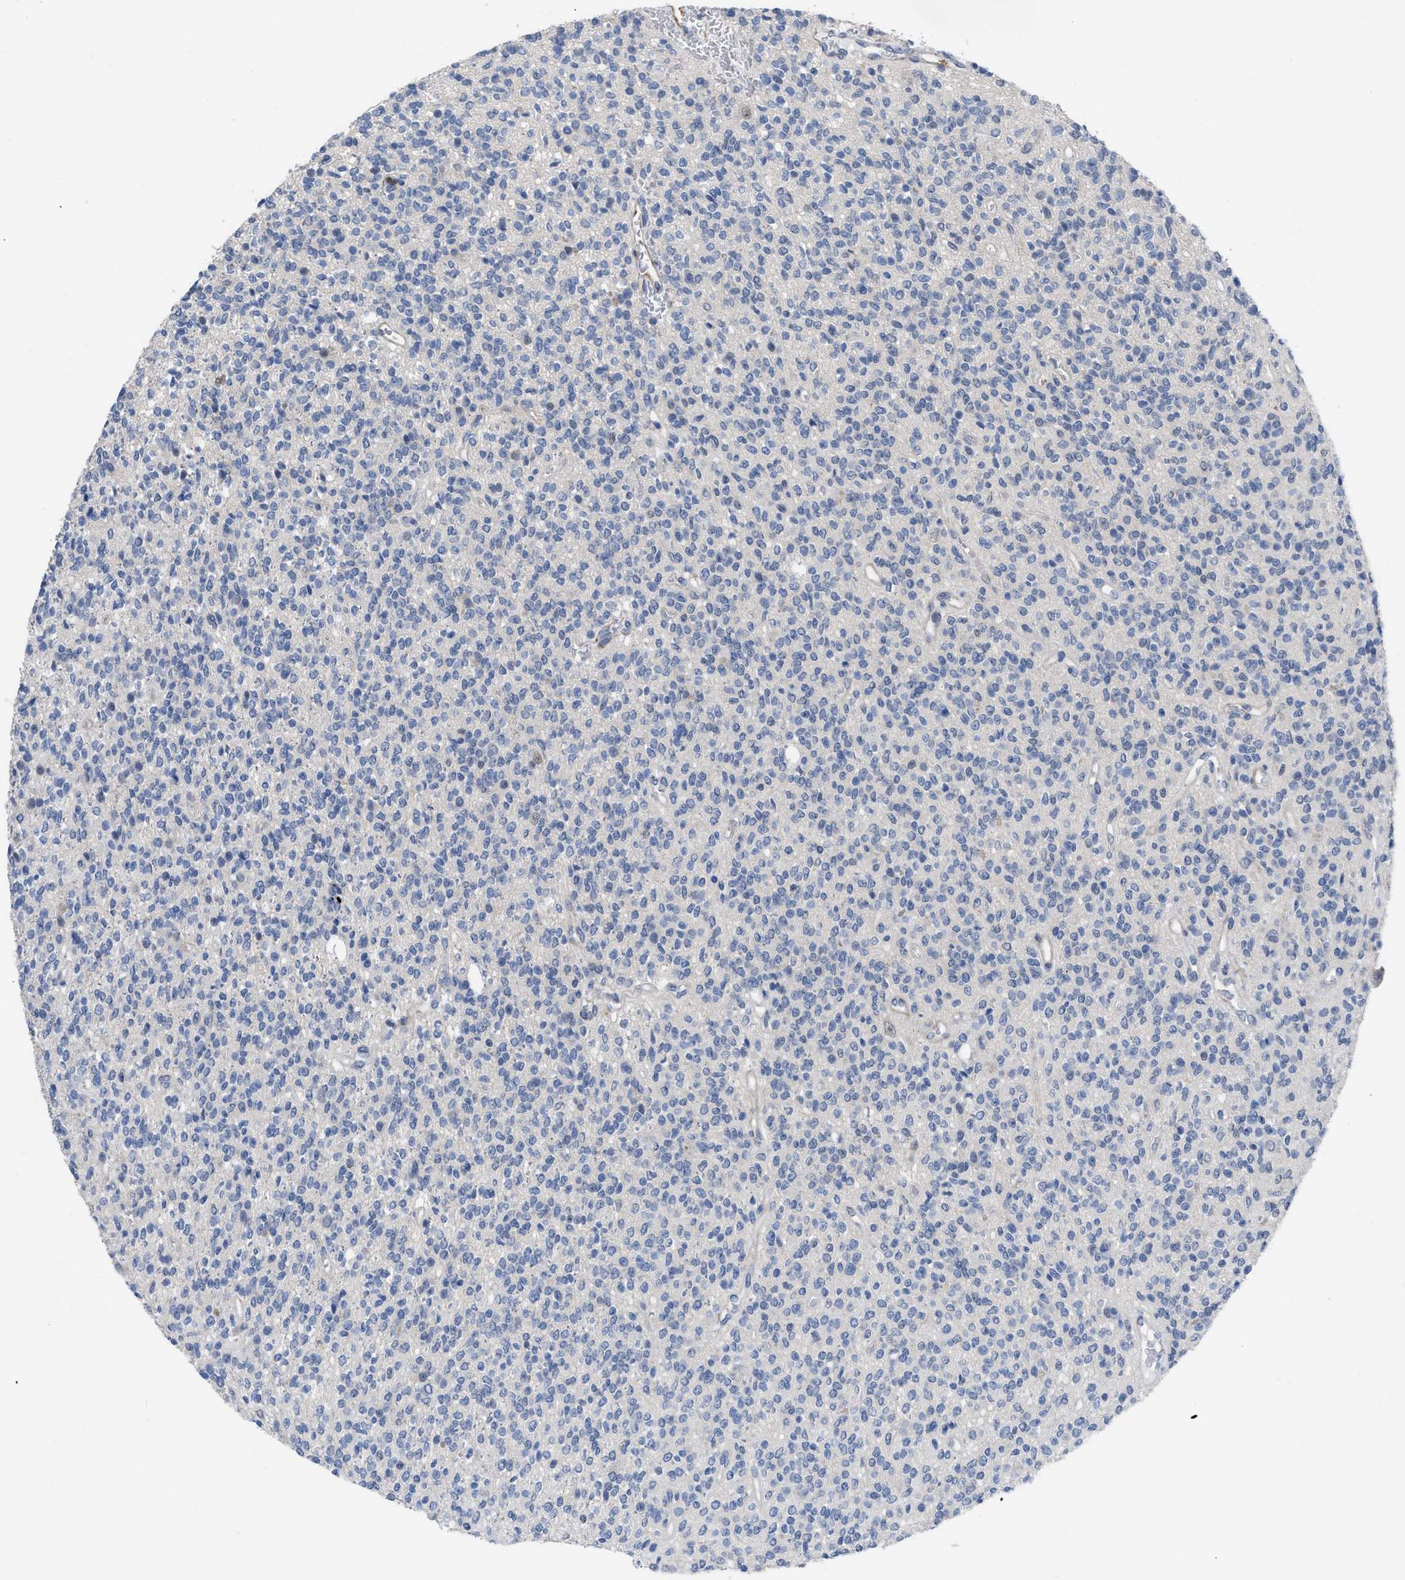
{"staining": {"intensity": "negative", "quantity": "none", "location": "none"}, "tissue": "glioma", "cell_type": "Tumor cells", "image_type": "cancer", "snomed": [{"axis": "morphology", "description": "Glioma, malignant, High grade"}, {"axis": "topography", "description": "Brain"}], "caption": "DAB (3,3'-diaminobenzidine) immunohistochemical staining of human glioma demonstrates no significant positivity in tumor cells. (DAB (3,3'-diaminobenzidine) immunohistochemistry (IHC) with hematoxylin counter stain).", "gene": "PRMT2", "patient": {"sex": "male", "age": 34}}